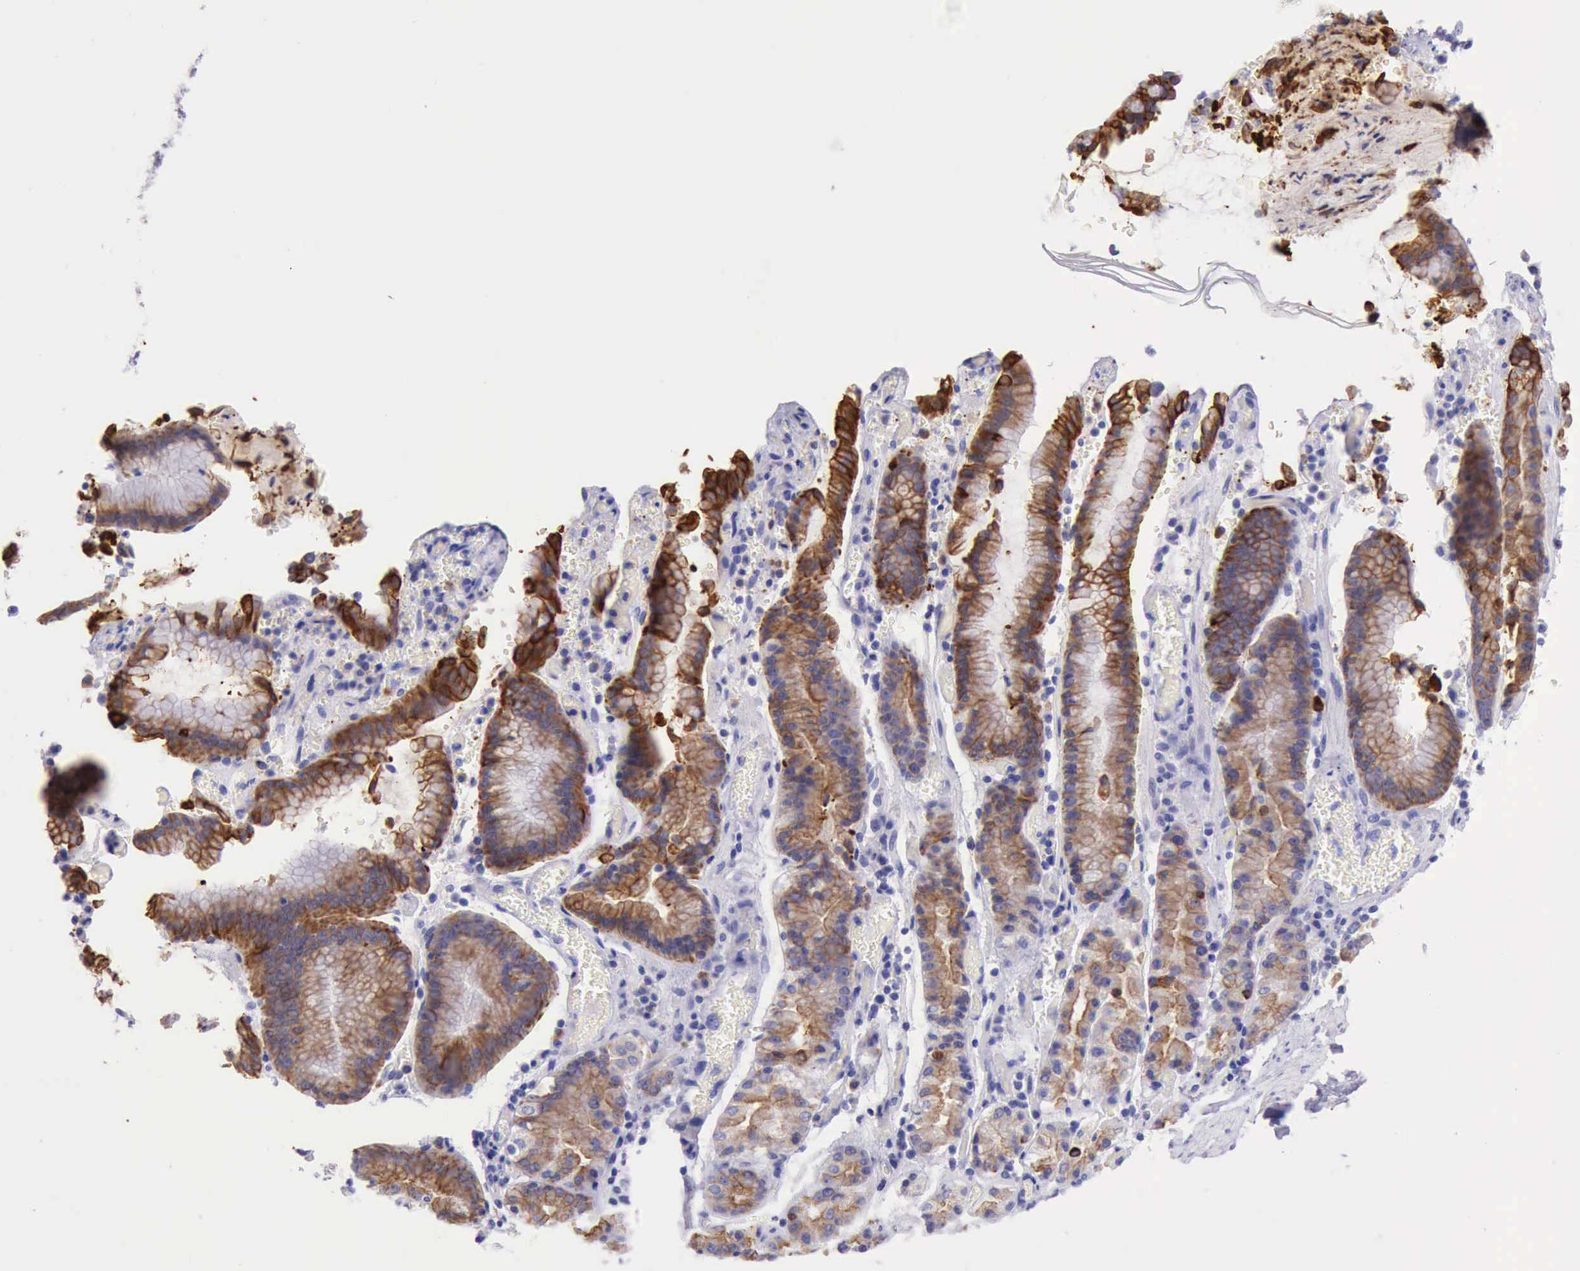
{"staining": {"intensity": "moderate", "quantity": "25%-75%", "location": "cytoplasmic/membranous"}, "tissue": "stomach cancer", "cell_type": "Tumor cells", "image_type": "cancer", "snomed": [{"axis": "morphology", "description": "Adenocarcinoma, NOS"}, {"axis": "topography", "description": "Stomach, upper"}], "caption": "IHC photomicrograph of adenocarcinoma (stomach) stained for a protein (brown), which demonstrates medium levels of moderate cytoplasmic/membranous expression in approximately 25%-75% of tumor cells.", "gene": "KRT8", "patient": {"sex": "male", "age": 71}}